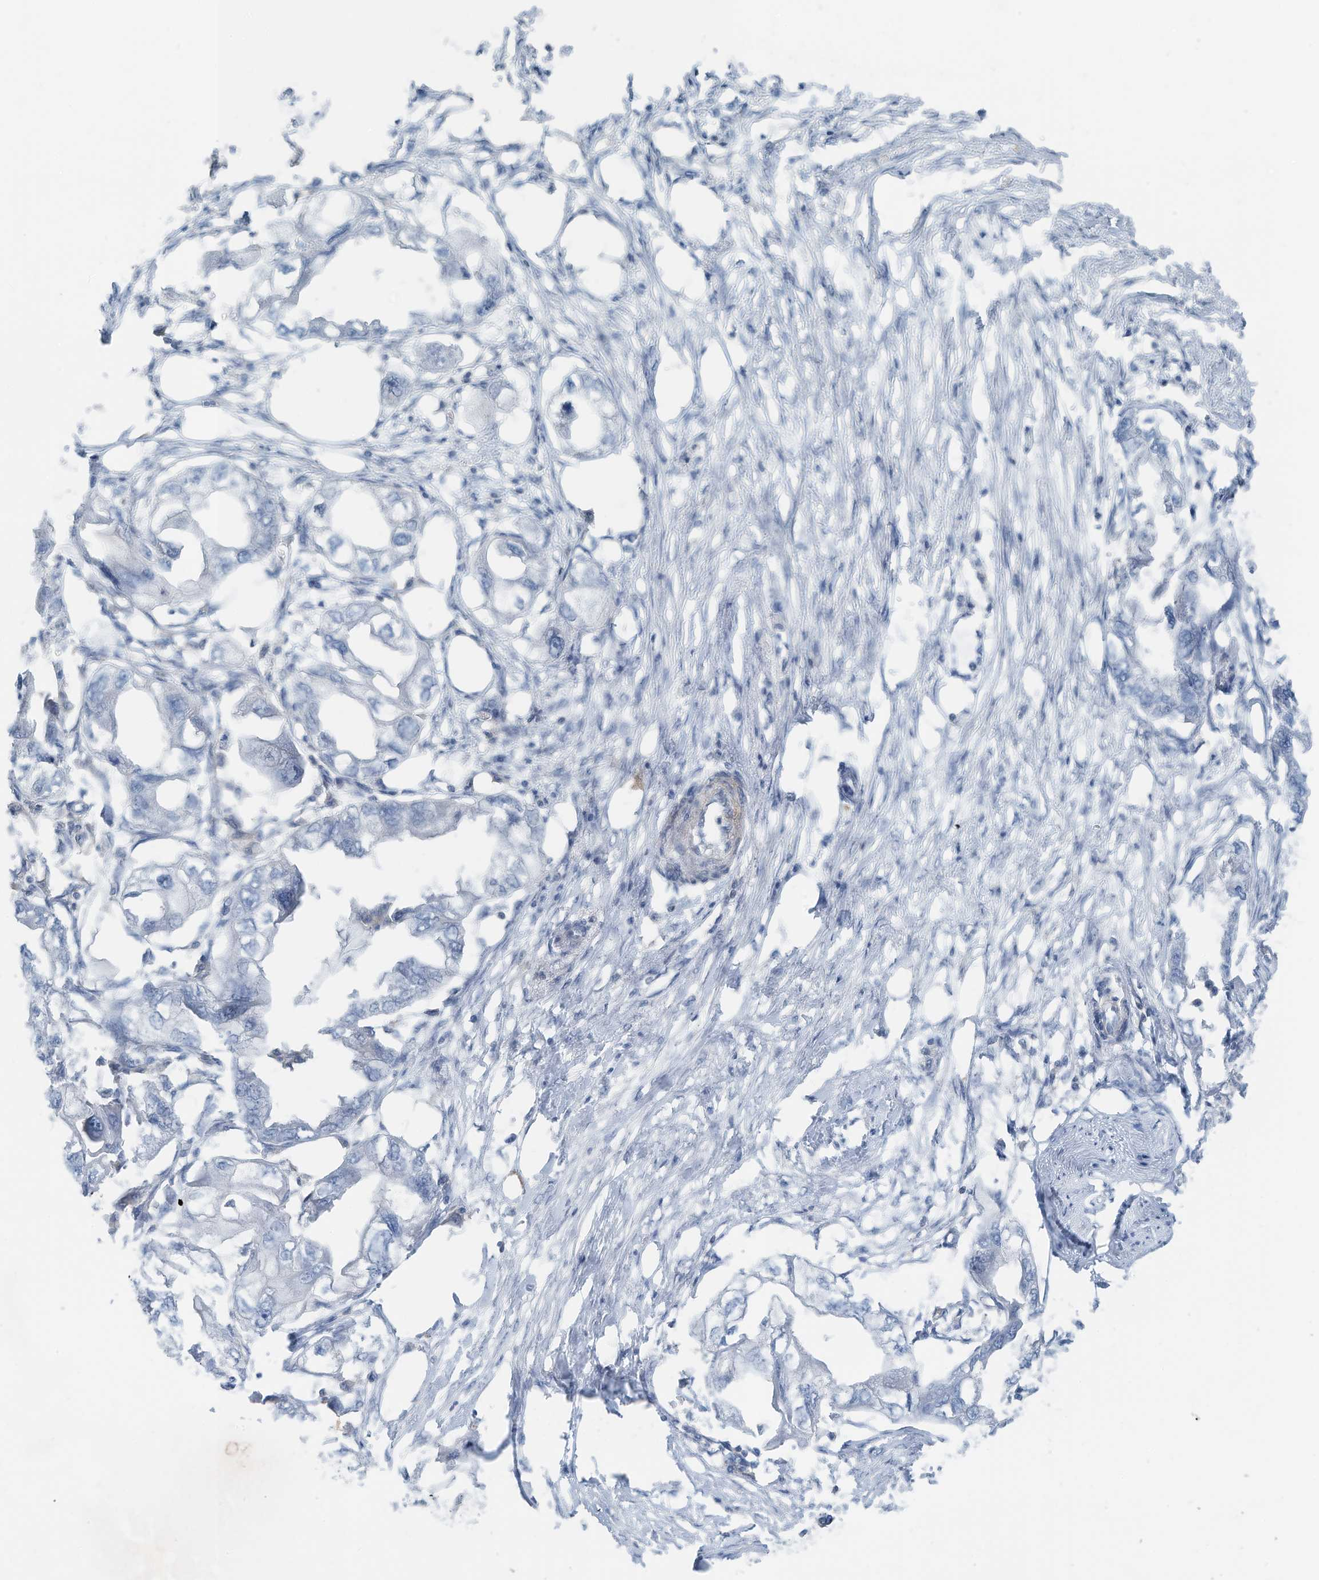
{"staining": {"intensity": "negative", "quantity": "none", "location": "none"}, "tissue": "endometrial cancer", "cell_type": "Tumor cells", "image_type": "cancer", "snomed": [{"axis": "morphology", "description": "Adenocarcinoma, NOS"}, {"axis": "morphology", "description": "Adenocarcinoma, metastatic, NOS"}, {"axis": "topography", "description": "Adipose tissue"}, {"axis": "topography", "description": "Endometrium"}], "caption": "This is an immunohistochemistry (IHC) image of adenocarcinoma (endometrial). There is no positivity in tumor cells.", "gene": "ZNF846", "patient": {"sex": "female", "age": 67}}